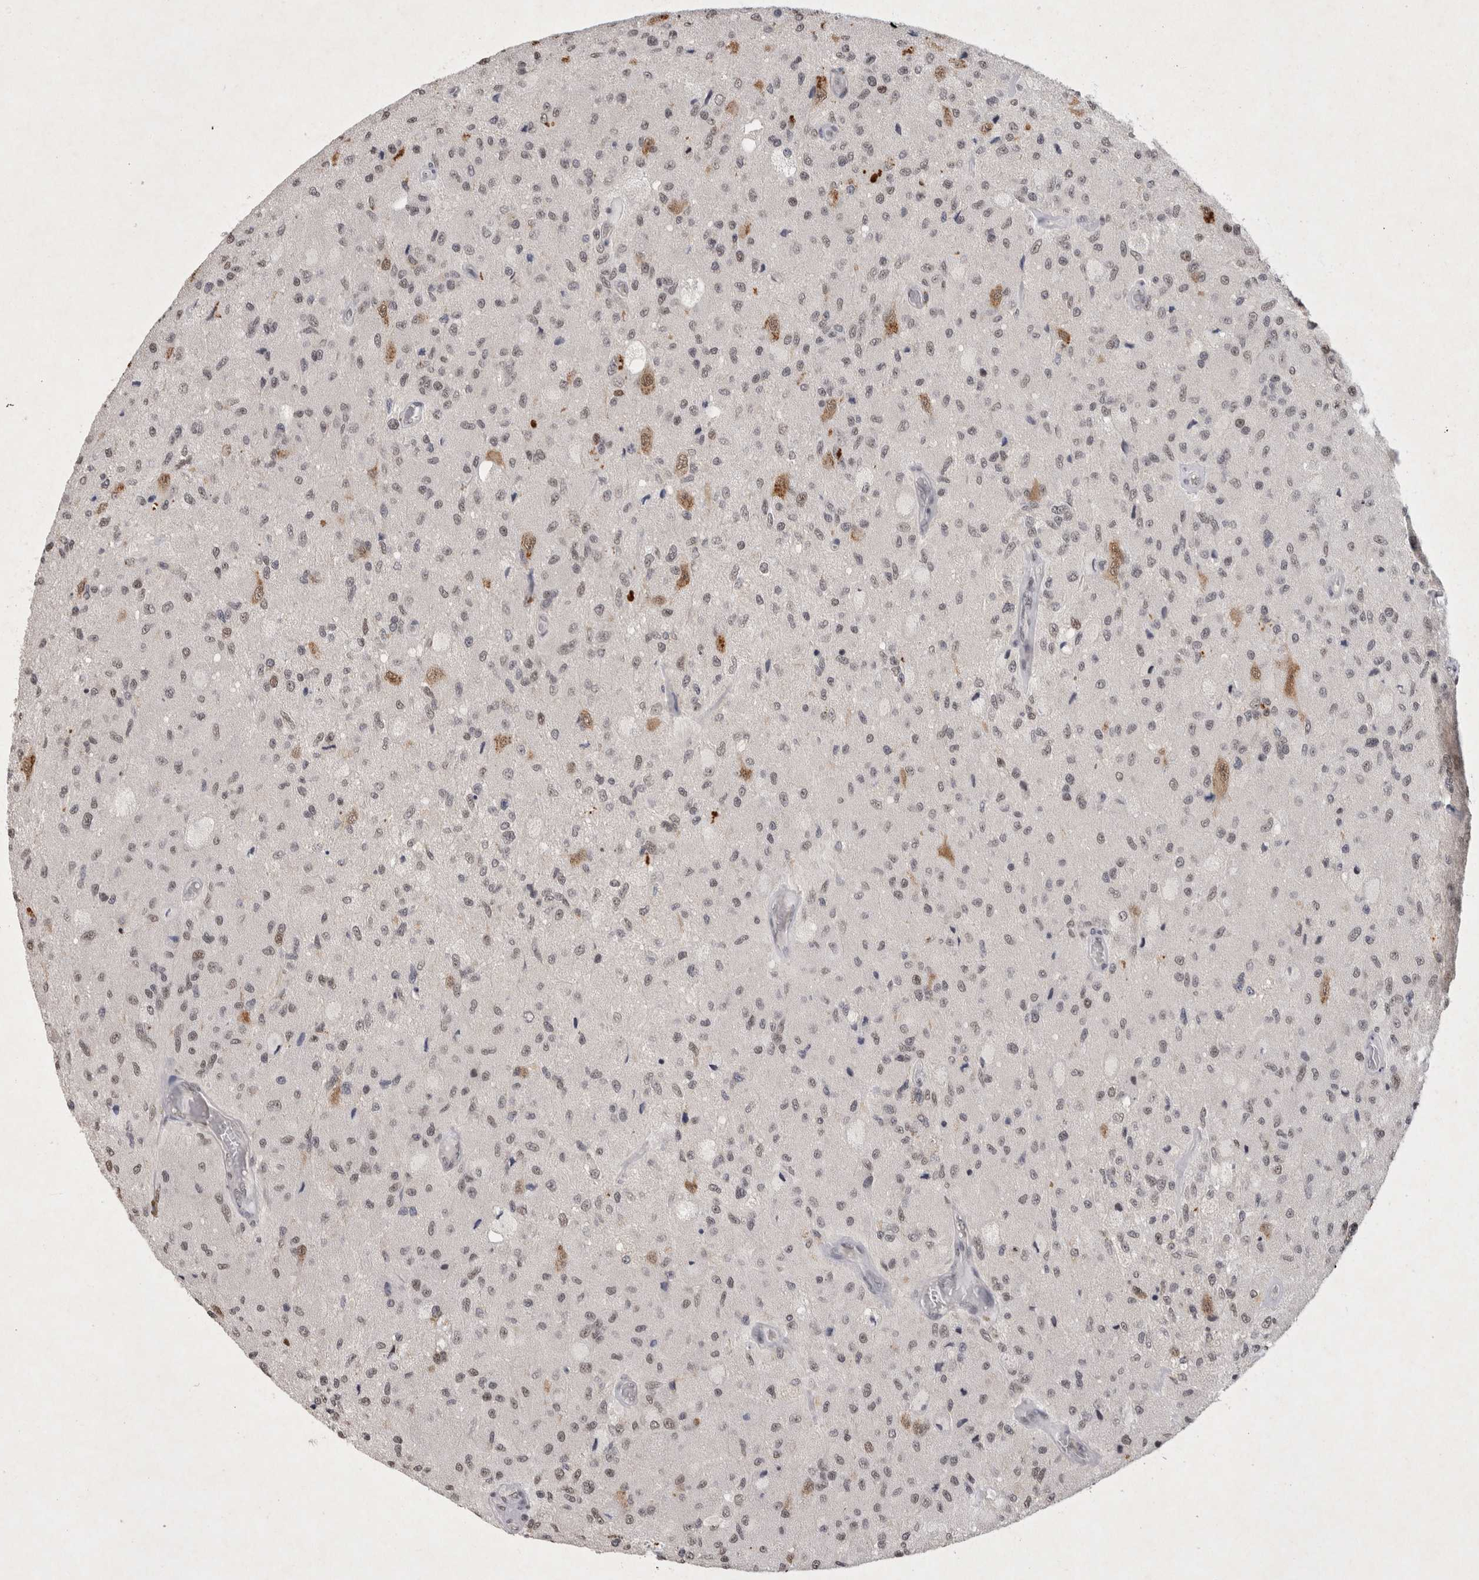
{"staining": {"intensity": "moderate", "quantity": "<25%", "location": "nuclear"}, "tissue": "glioma", "cell_type": "Tumor cells", "image_type": "cancer", "snomed": [{"axis": "morphology", "description": "Normal tissue, NOS"}, {"axis": "morphology", "description": "Glioma, malignant, High grade"}, {"axis": "topography", "description": "Cerebral cortex"}], "caption": "Malignant glioma (high-grade) was stained to show a protein in brown. There is low levels of moderate nuclear staining in about <25% of tumor cells. The protein is stained brown, and the nuclei are stained in blue (DAB (3,3'-diaminobenzidine) IHC with brightfield microscopy, high magnification).", "gene": "XRCC5", "patient": {"sex": "male", "age": 77}}